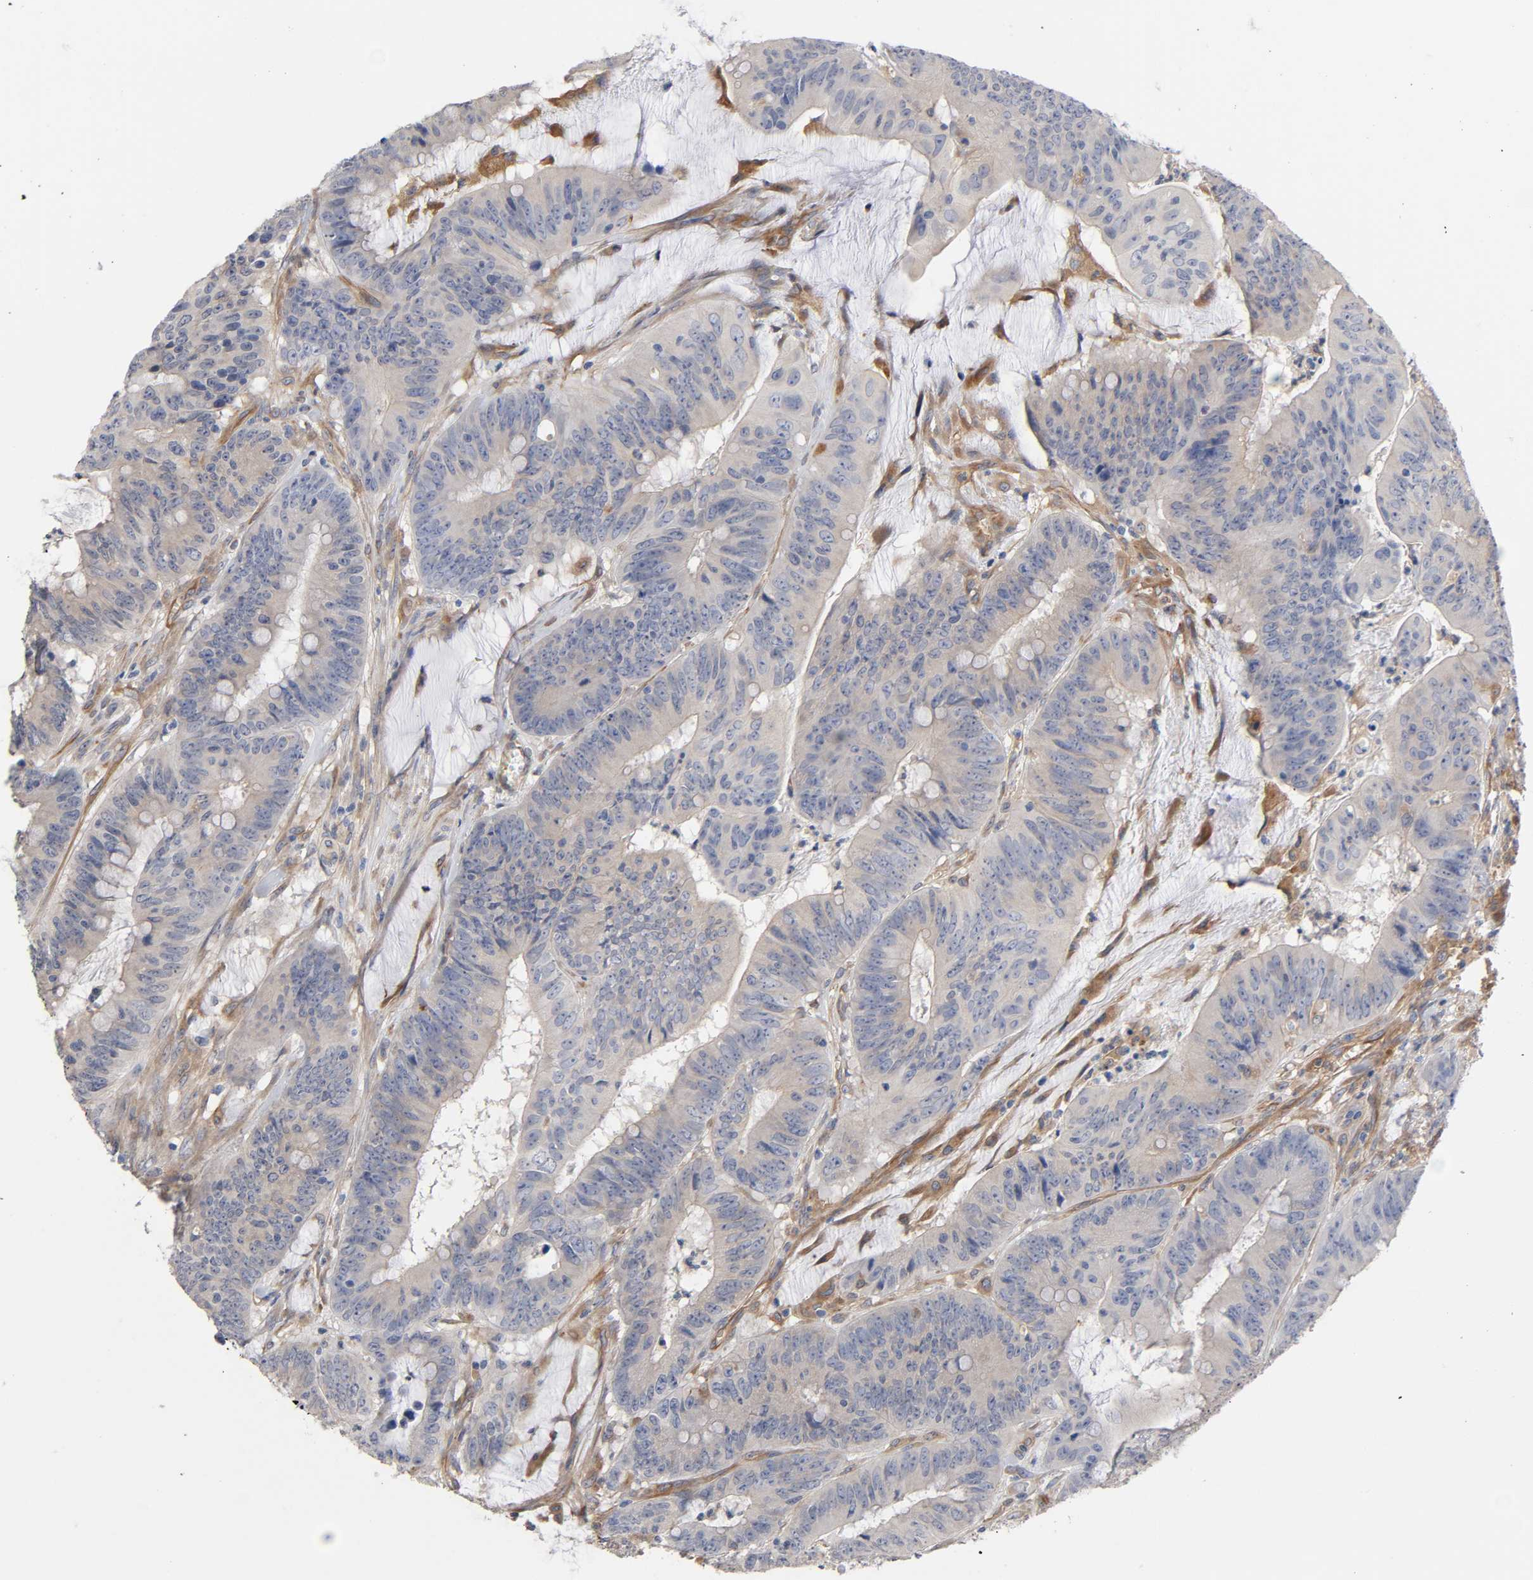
{"staining": {"intensity": "negative", "quantity": "none", "location": "none"}, "tissue": "colorectal cancer", "cell_type": "Tumor cells", "image_type": "cancer", "snomed": [{"axis": "morphology", "description": "Adenocarcinoma, NOS"}, {"axis": "topography", "description": "Colon"}], "caption": "DAB immunohistochemical staining of colorectal cancer exhibits no significant staining in tumor cells.", "gene": "RAB13", "patient": {"sex": "male", "age": 45}}